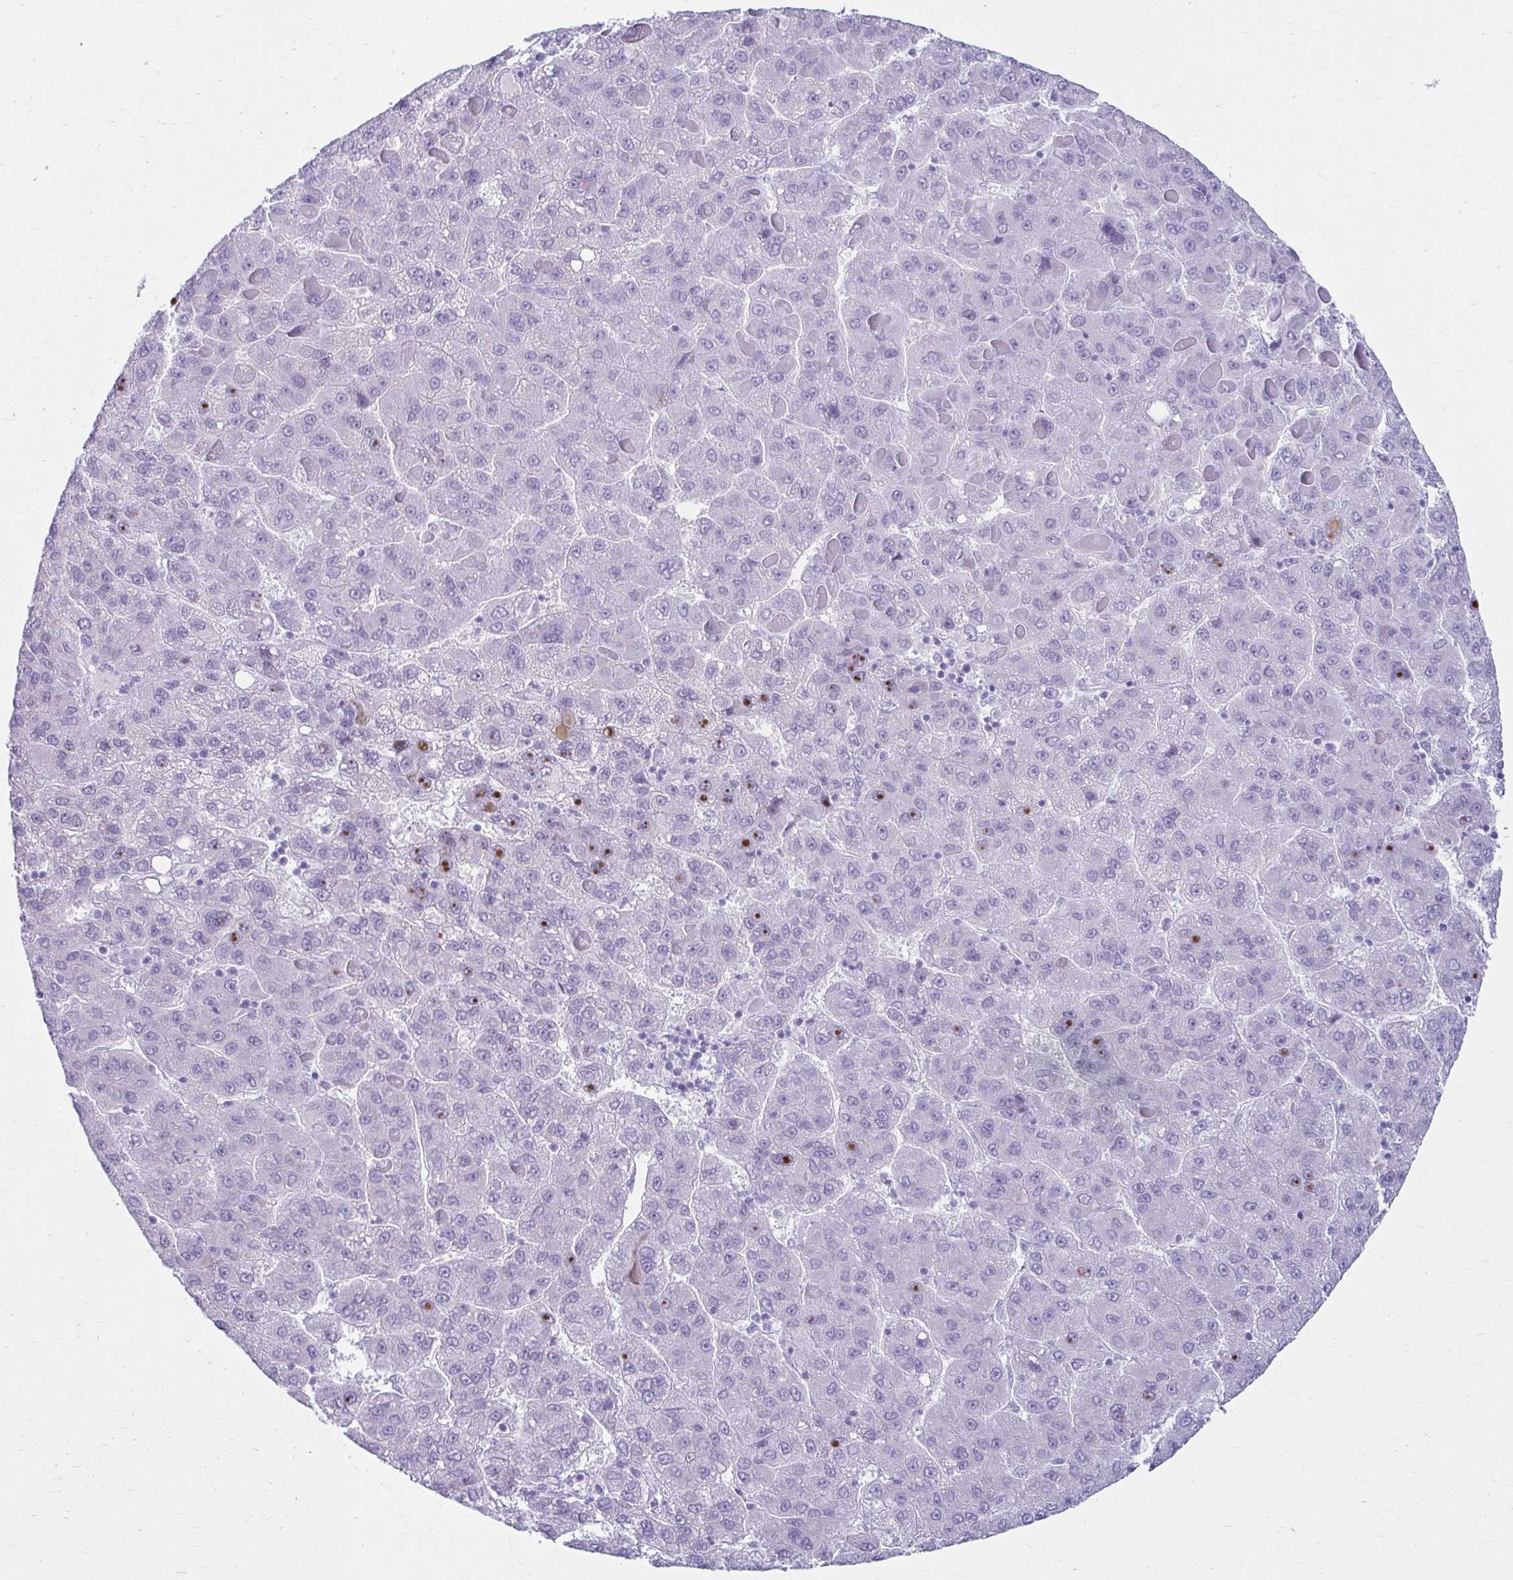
{"staining": {"intensity": "negative", "quantity": "none", "location": "none"}, "tissue": "liver cancer", "cell_type": "Tumor cells", "image_type": "cancer", "snomed": [{"axis": "morphology", "description": "Carcinoma, Hepatocellular, NOS"}, {"axis": "topography", "description": "Liver"}], "caption": "A high-resolution image shows immunohistochemistry staining of hepatocellular carcinoma (liver), which reveals no significant expression in tumor cells.", "gene": "ATP4B", "patient": {"sex": "female", "age": 82}}